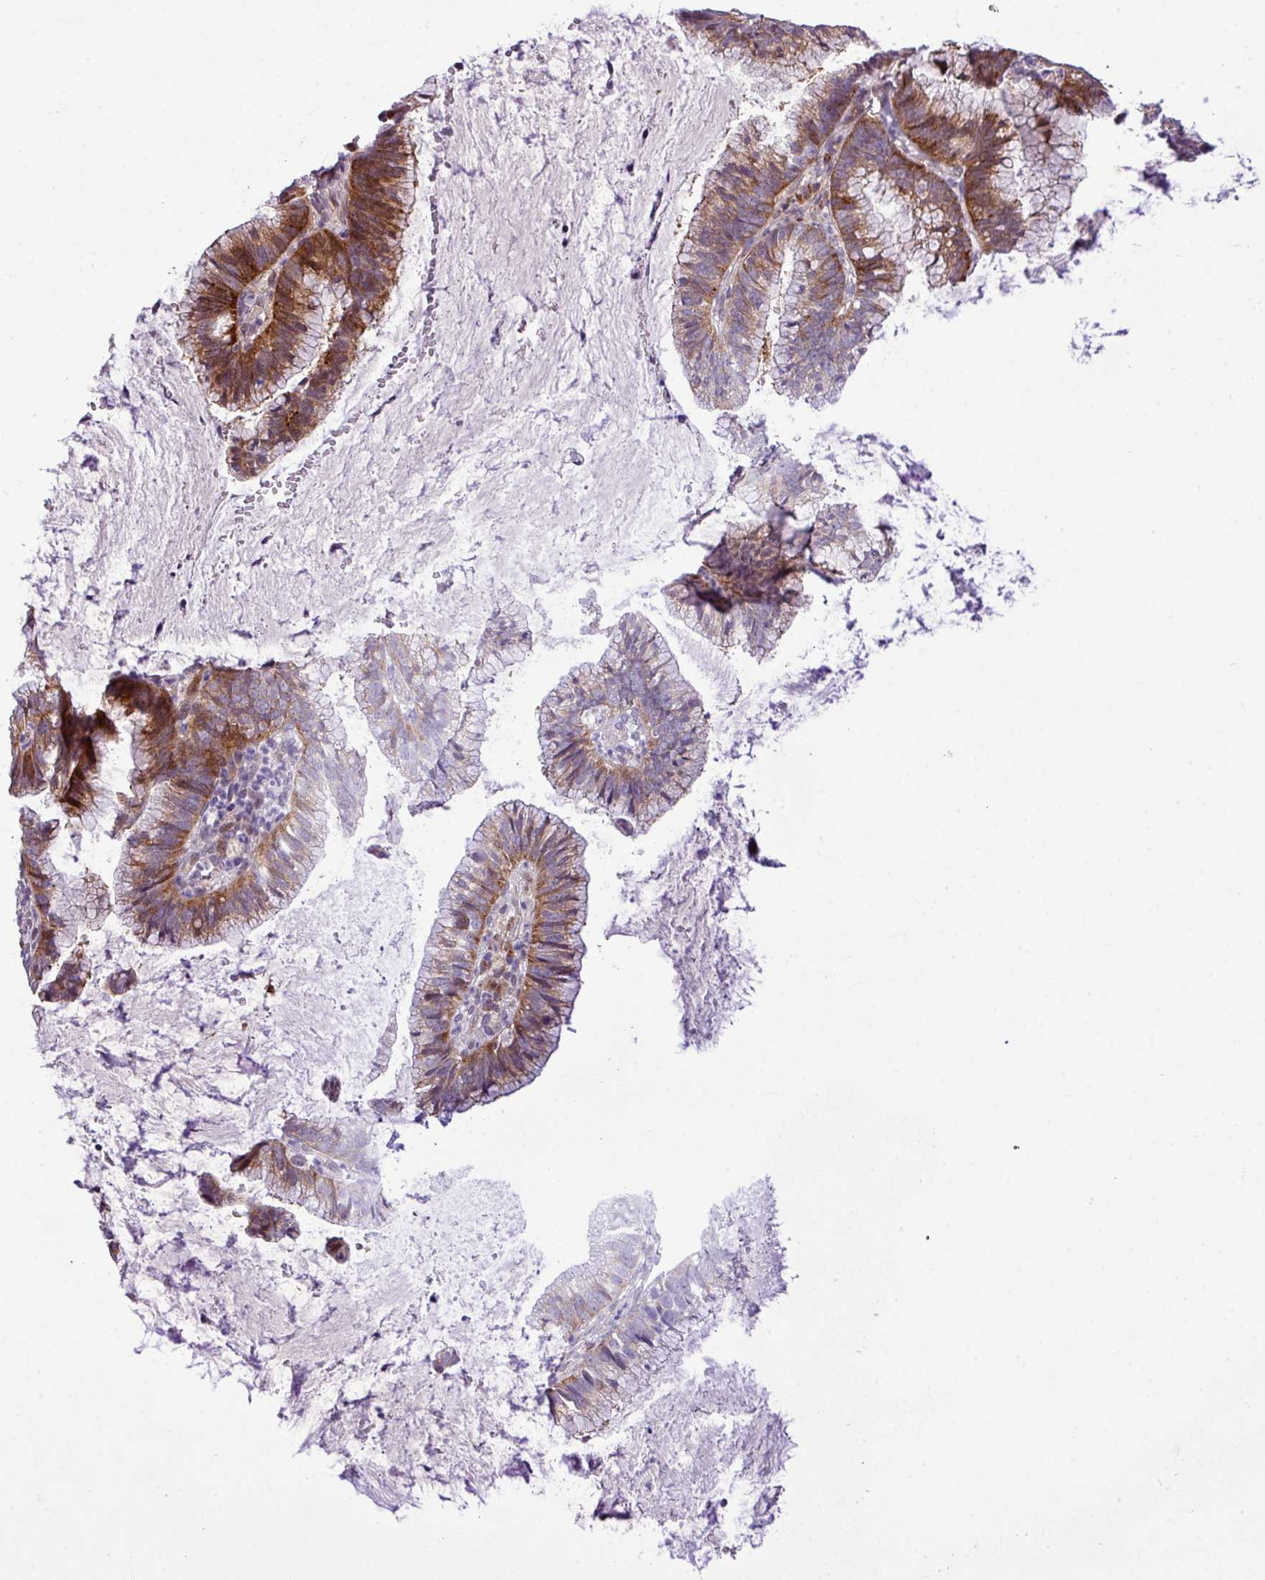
{"staining": {"intensity": "moderate", "quantity": "25%-75%", "location": "cytoplasmic/membranous"}, "tissue": "cervical cancer", "cell_type": "Tumor cells", "image_type": "cancer", "snomed": [{"axis": "morphology", "description": "Adenocarcinoma, NOS"}, {"axis": "topography", "description": "Cervix"}], "caption": "Cervical adenocarcinoma stained for a protein (brown) shows moderate cytoplasmic/membranous positive expression in approximately 25%-75% of tumor cells.", "gene": "B3GNT9", "patient": {"sex": "female", "age": 36}}